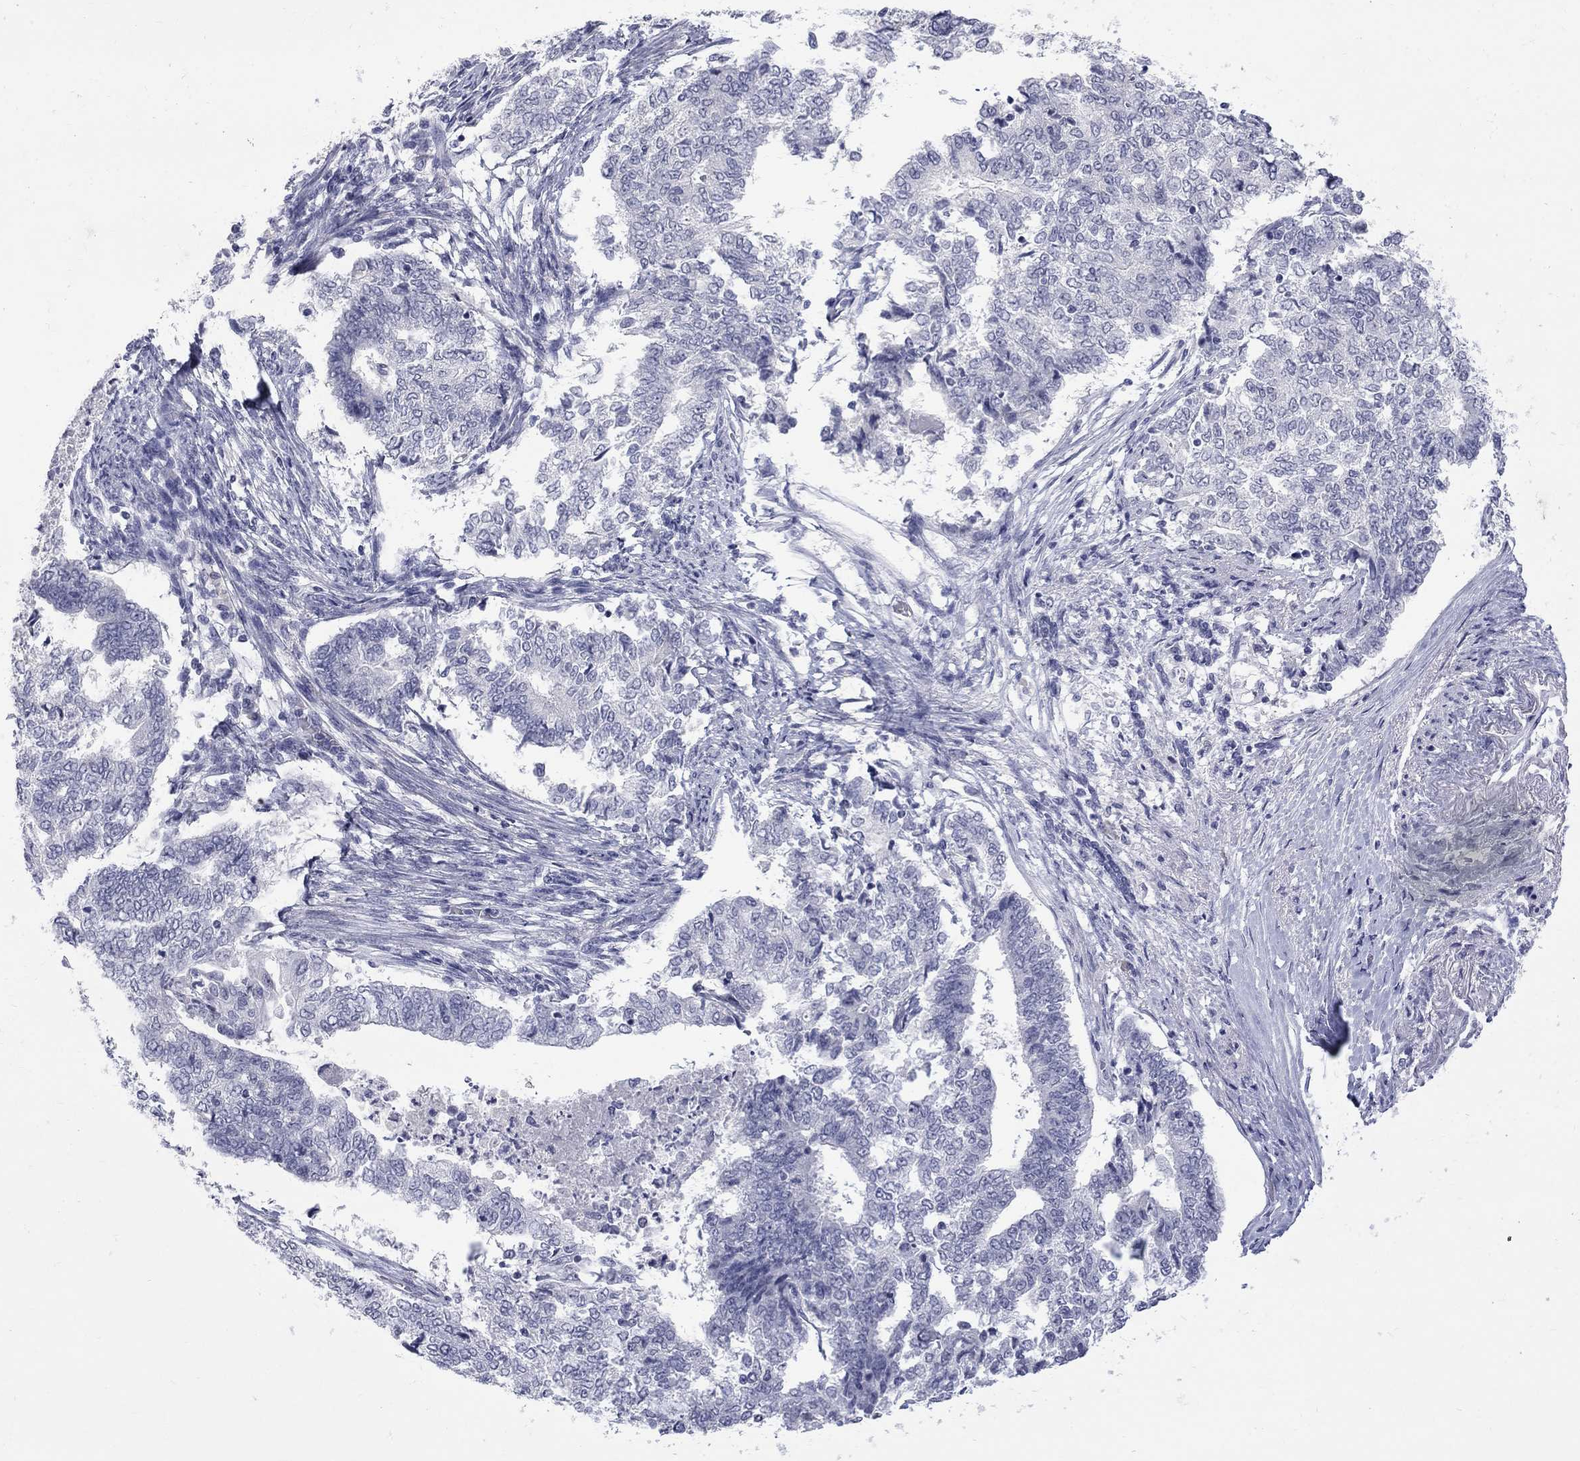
{"staining": {"intensity": "negative", "quantity": "none", "location": "none"}, "tissue": "endometrial cancer", "cell_type": "Tumor cells", "image_type": "cancer", "snomed": [{"axis": "morphology", "description": "Adenocarcinoma, NOS"}, {"axis": "topography", "description": "Endometrium"}], "caption": "IHC of human endometrial cancer reveals no positivity in tumor cells. (DAB (3,3'-diaminobenzidine) immunohistochemistry (IHC) visualized using brightfield microscopy, high magnification).", "gene": "CTNND2", "patient": {"sex": "female", "age": 65}}